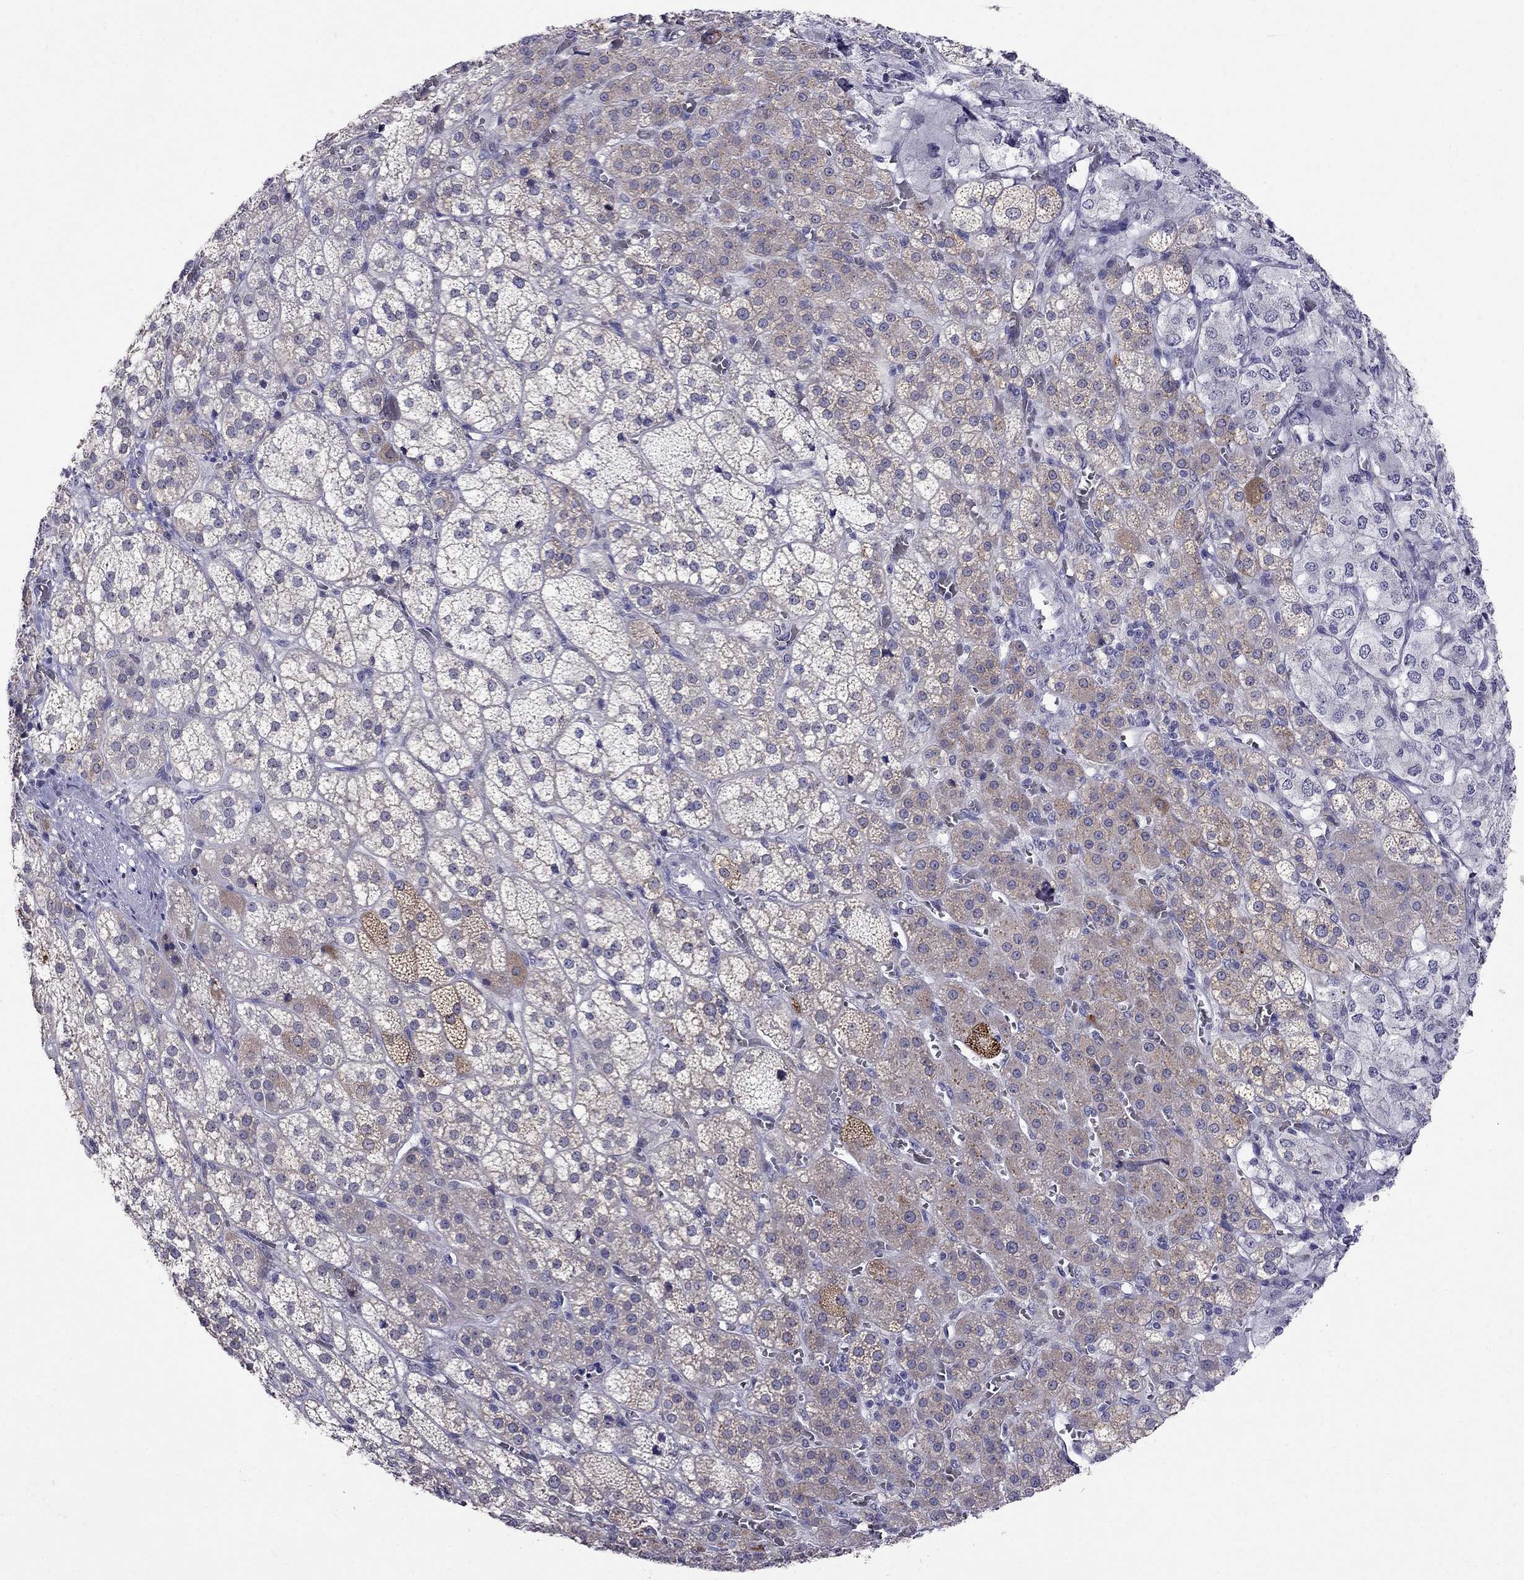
{"staining": {"intensity": "weak", "quantity": "<25%", "location": "cytoplasmic/membranous"}, "tissue": "adrenal gland", "cell_type": "Glandular cells", "image_type": "normal", "snomed": [{"axis": "morphology", "description": "Normal tissue, NOS"}, {"axis": "topography", "description": "Adrenal gland"}], "caption": "DAB (3,3'-diaminobenzidine) immunohistochemical staining of unremarkable human adrenal gland displays no significant expression in glandular cells. Nuclei are stained in blue.", "gene": "MYO3B", "patient": {"sex": "female", "age": 60}}